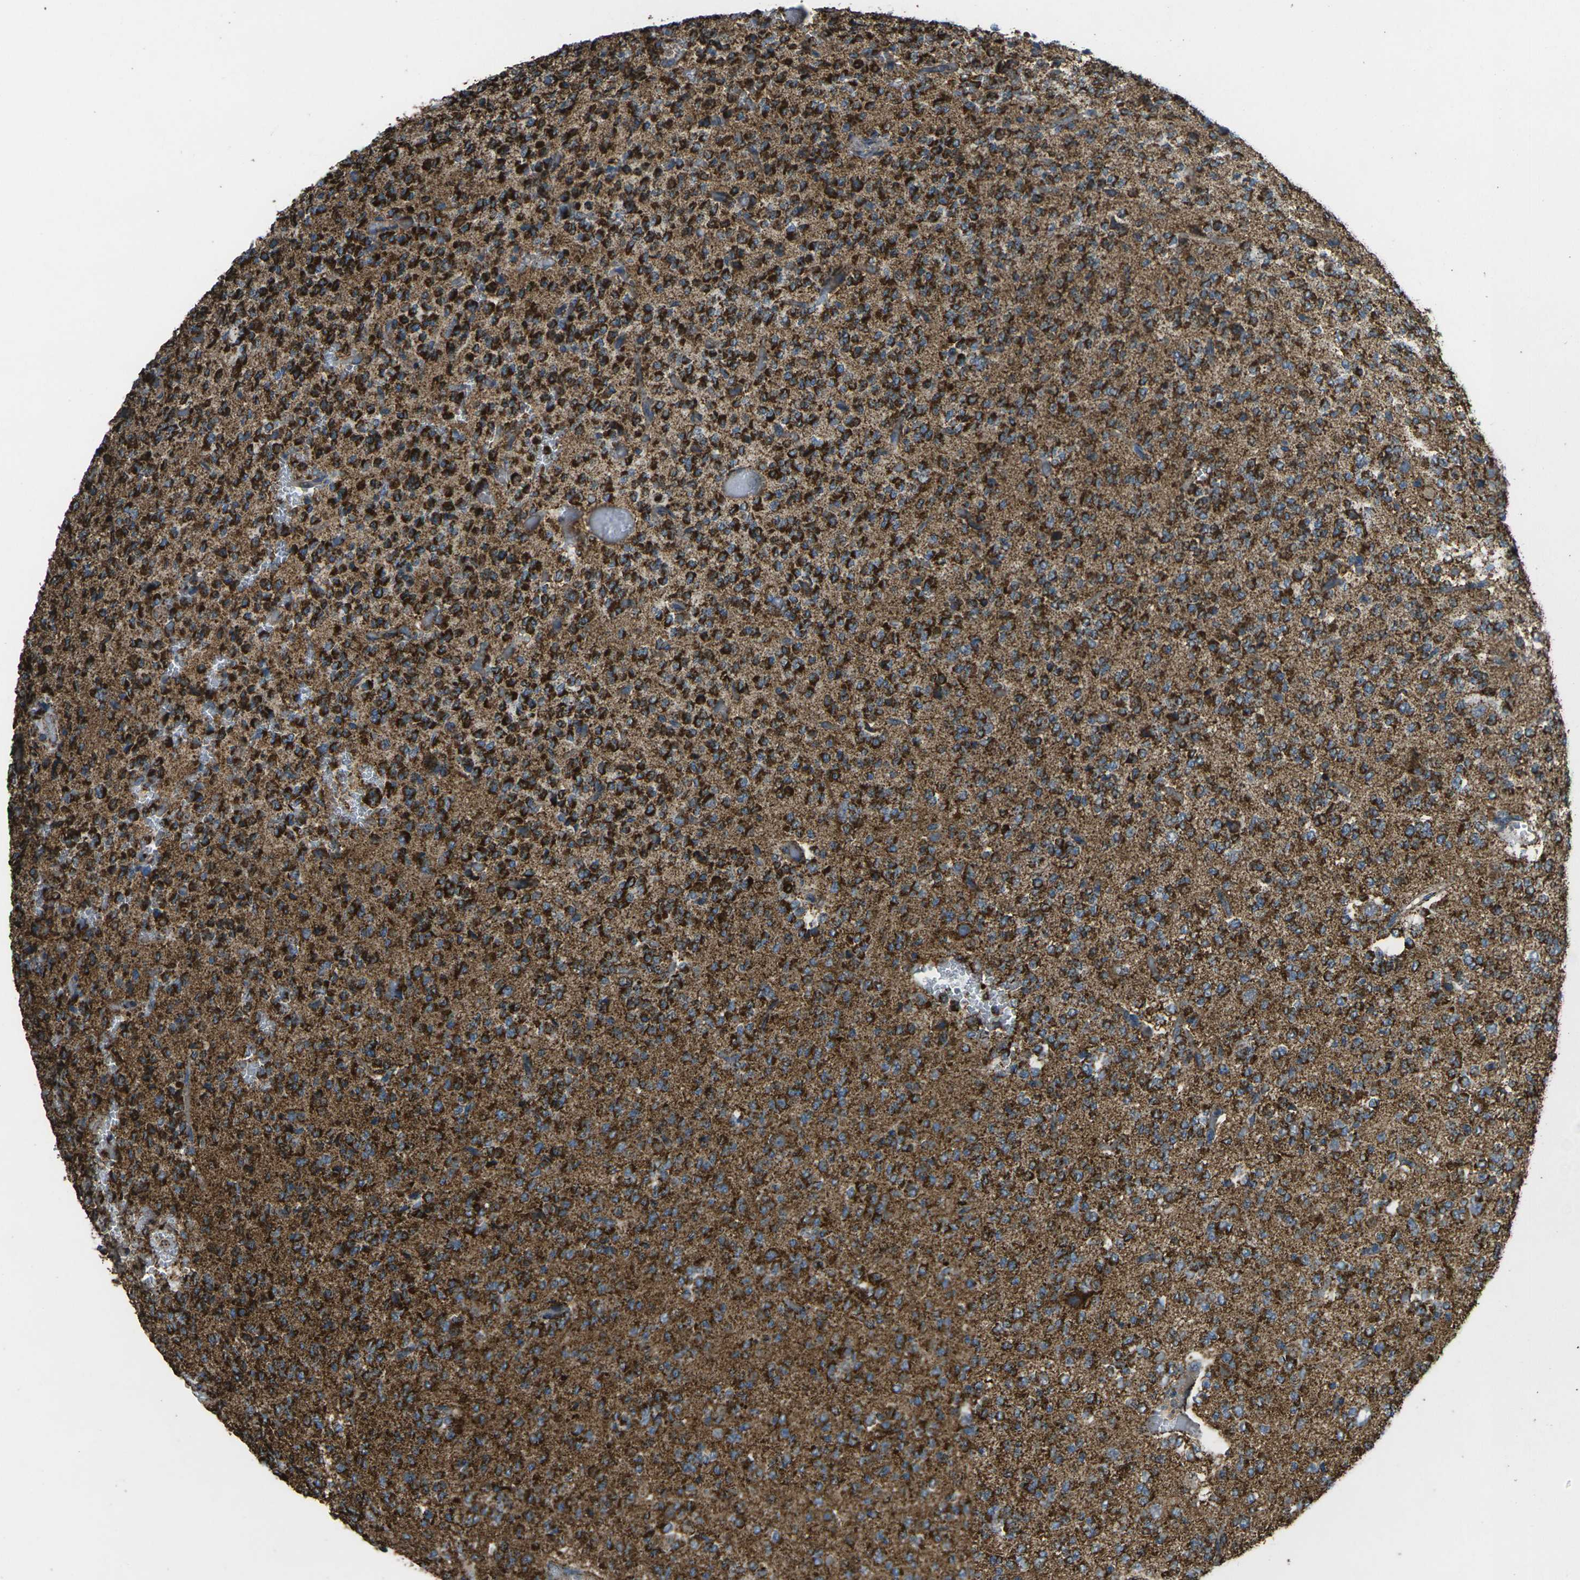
{"staining": {"intensity": "strong", "quantity": ">75%", "location": "cytoplasmic/membranous"}, "tissue": "glioma", "cell_type": "Tumor cells", "image_type": "cancer", "snomed": [{"axis": "morphology", "description": "Glioma, malignant, Low grade"}, {"axis": "topography", "description": "Brain"}], "caption": "Immunohistochemical staining of human malignant low-grade glioma exhibits strong cytoplasmic/membranous protein staining in approximately >75% of tumor cells.", "gene": "KLHL5", "patient": {"sex": "male", "age": 38}}